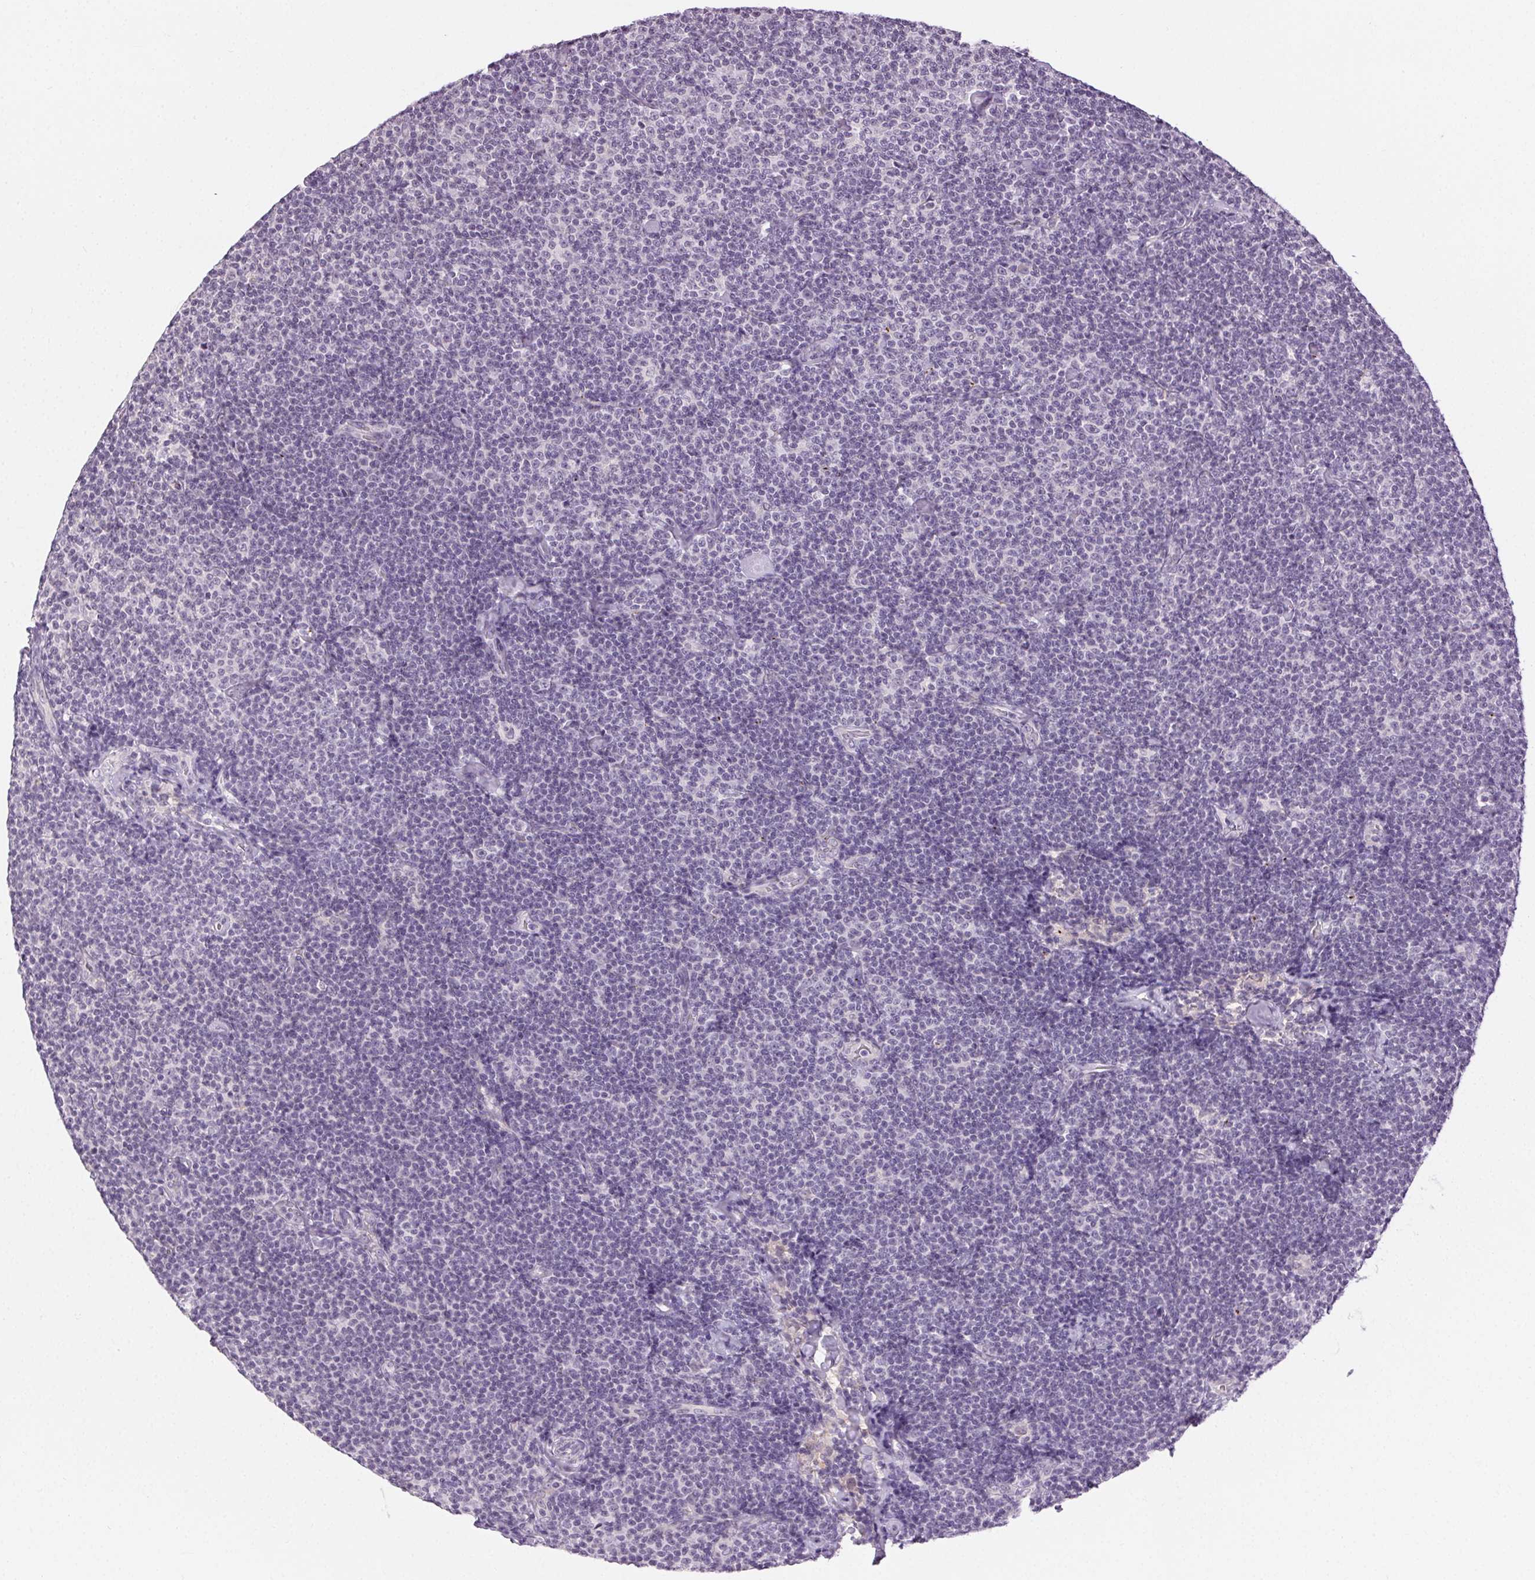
{"staining": {"intensity": "negative", "quantity": "none", "location": "none"}, "tissue": "lymphoma", "cell_type": "Tumor cells", "image_type": "cancer", "snomed": [{"axis": "morphology", "description": "Malignant lymphoma, non-Hodgkin's type, Low grade"}, {"axis": "topography", "description": "Lymph node"}], "caption": "A high-resolution micrograph shows immunohistochemistry staining of low-grade malignant lymphoma, non-Hodgkin's type, which displays no significant positivity in tumor cells. The staining is performed using DAB (3,3'-diaminobenzidine) brown chromogen with nuclei counter-stained in using hematoxylin.", "gene": "FAM168A", "patient": {"sex": "male", "age": 81}}